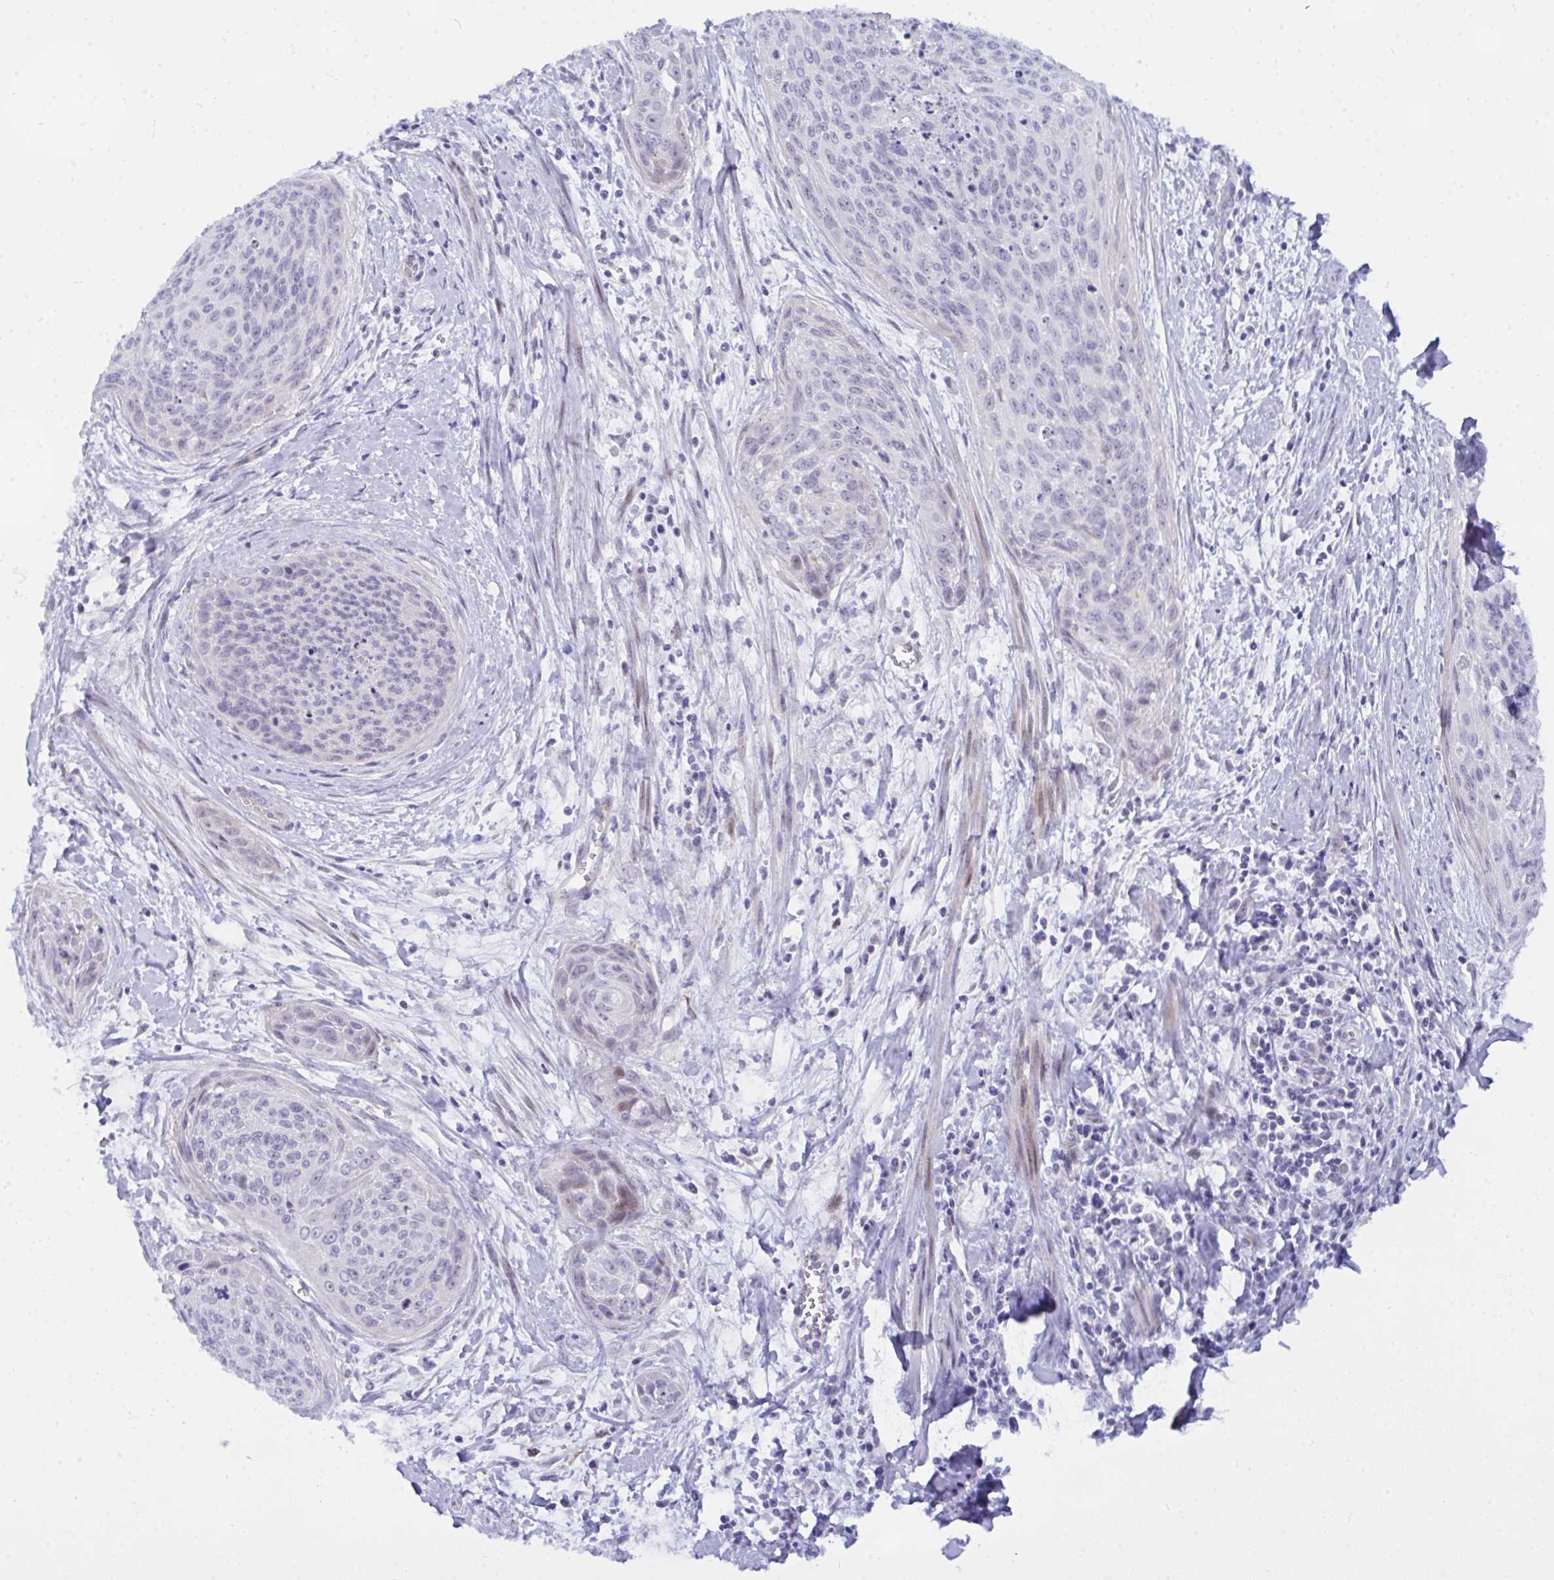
{"staining": {"intensity": "negative", "quantity": "none", "location": "none"}, "tissue": "cervical cancer", "cell_type": "Tumor cells", "image_type": "cancer", "snomed": [{"axis": "morphology", "description": "Squamous cell carcinoma, NOS"}, {"axis": "topography", "description": "Cervix"}], "caption": "DAB (3,3'-diaminobenzidine) immunohistochemical staining of human cervical cancer (squamous cell carcinoma) displays no significant expression in tumor cells.", "gene": "NFXL1", "patient": {"sex": "female", "age": 52}}